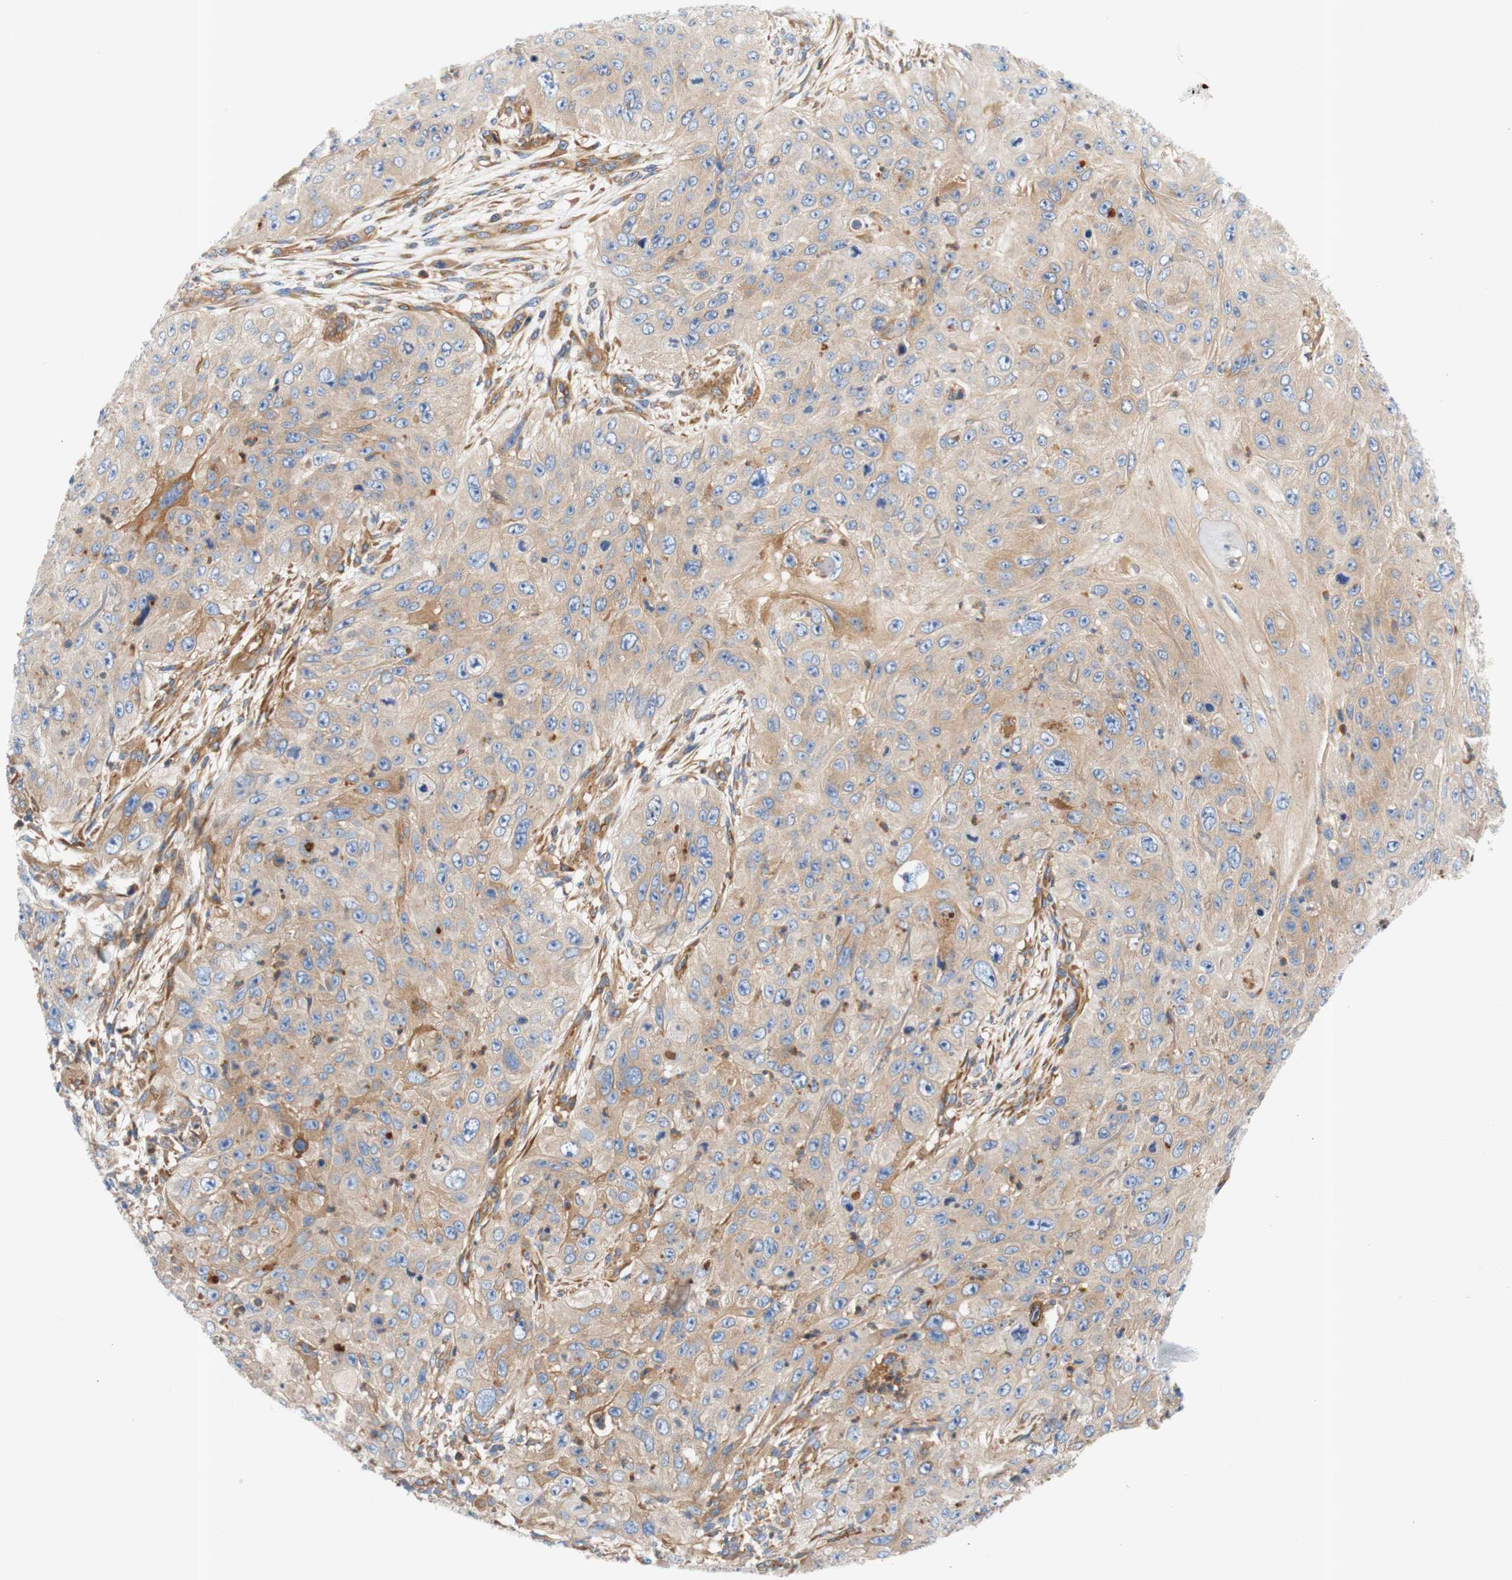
{"staining": {"intensity": "weak", "quantity": "25%-75%", "location": "cytoplasmic/membranous"}, "tissue": "skin cancer", "cell_type": "Tumor cells", "image_type": "cancer", "snomed": [{"axis": "morphology", "description": "Squamous cell carcinoma, NOS"}, {"axis": "topography", "description": "Skin"}], "caption": "Protein analysis of skin squamous cell carcinoma tissue demonstrates weak cytoplasmic/membranous positivity in approximately 25%-75% of tumor cells.", "gene": "STOM", "patient": {"sex": "female", "age": 80}}